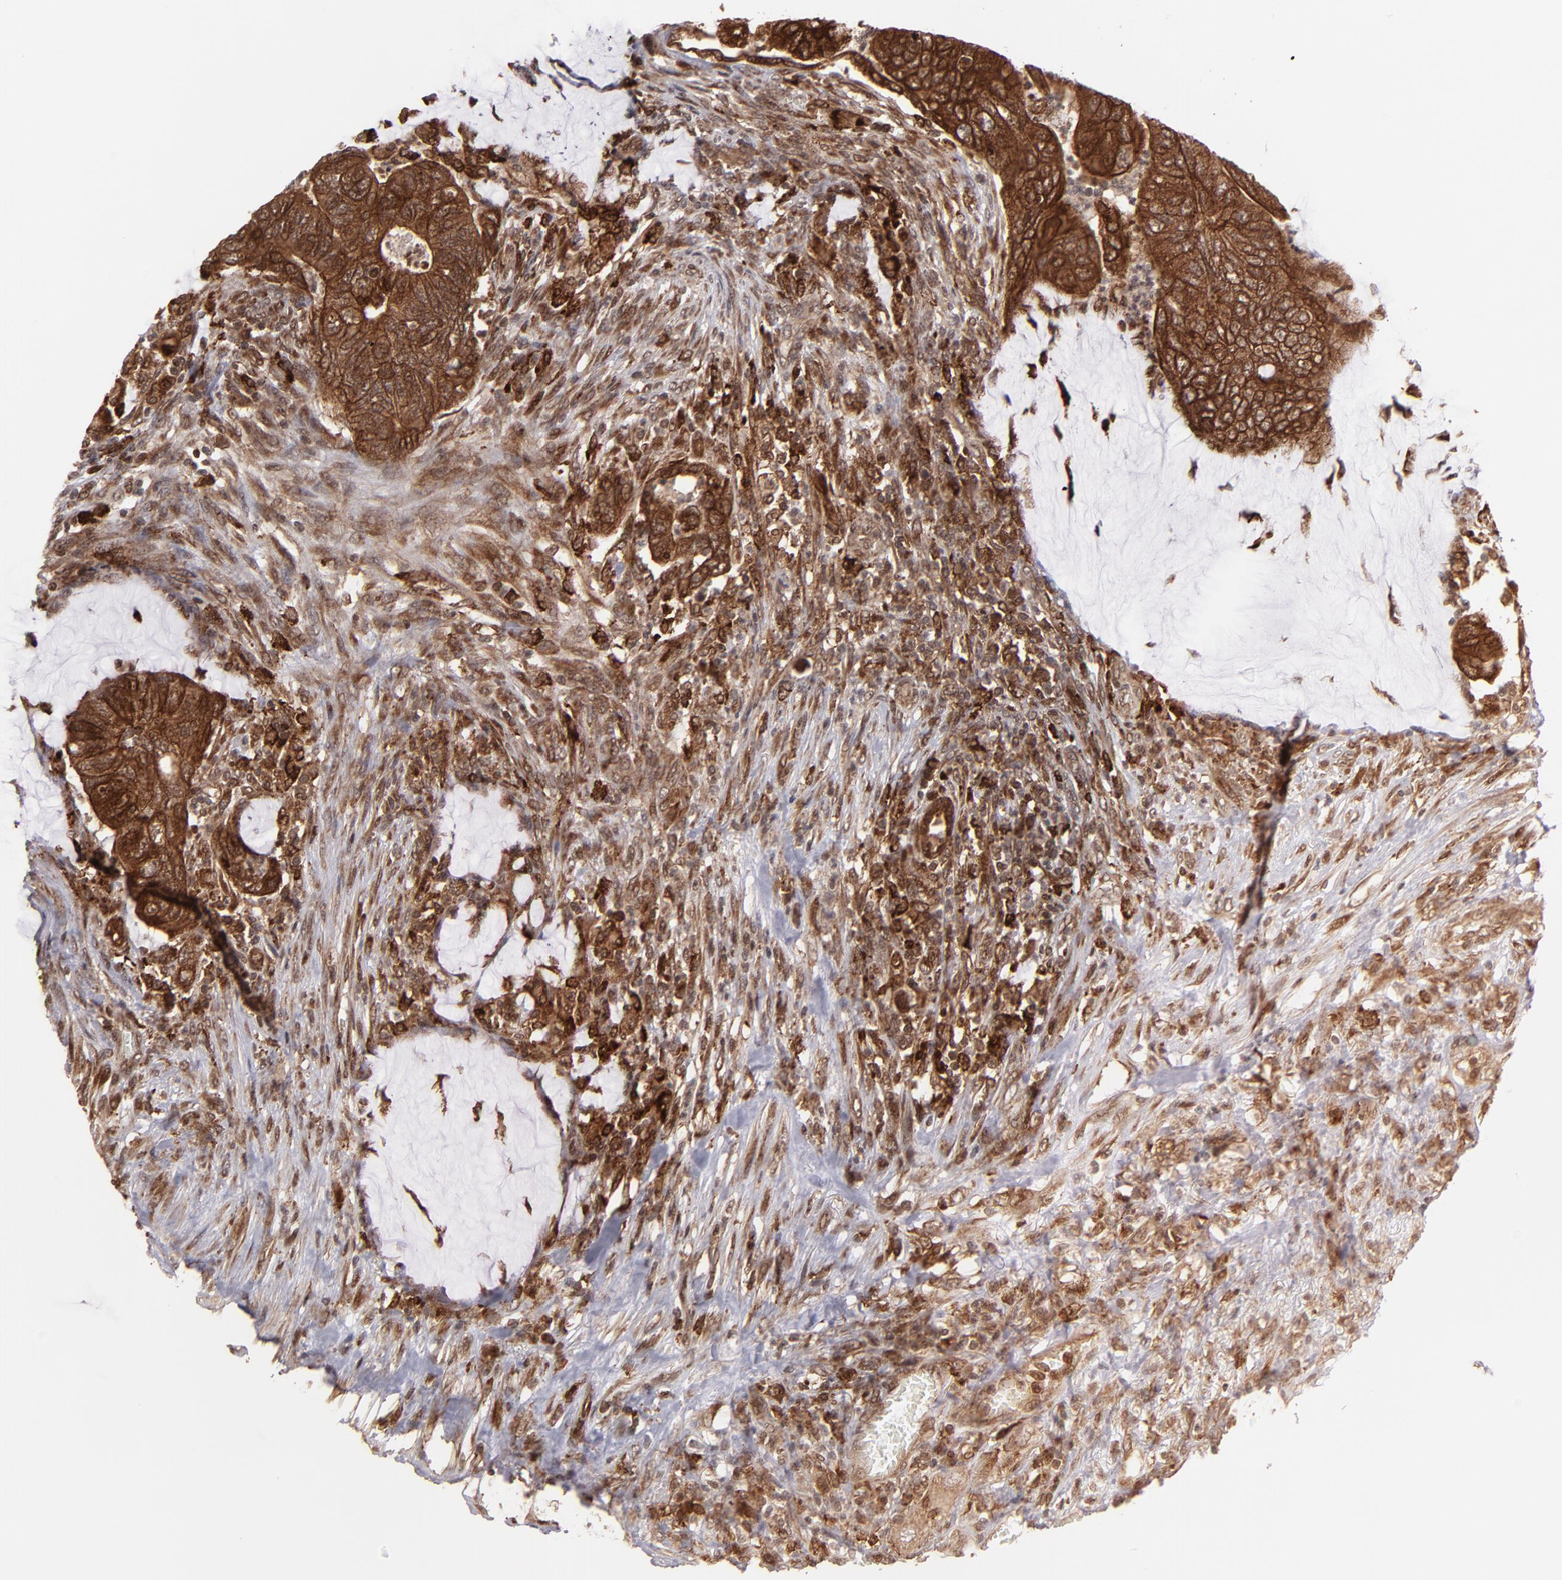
{"staining": {"intensity": "strong", "quantity": ">75%", "location": "cytoplasmic/membranous,nuclear"}, "tissue": "colorectal cancer", "cell_type": "Tumor cells", "image_type": "cancer", "snomed": [{"axis": "morphology", "description": "Normal tissue, NOS"}, {"axis": "morphology", "description": "Adenocarcinoma, NOS"}, {"axis": "topography", "description": "Rectum"}], "caption": "This image exhibits immunohistochemistry staining of human colorectal cancer, with high strong cytoplasmic/membranous and nuclear staining in about >75% of tumor cells.", "gene": "RGS6", "patient": {"sex": "male", "age": 92}}